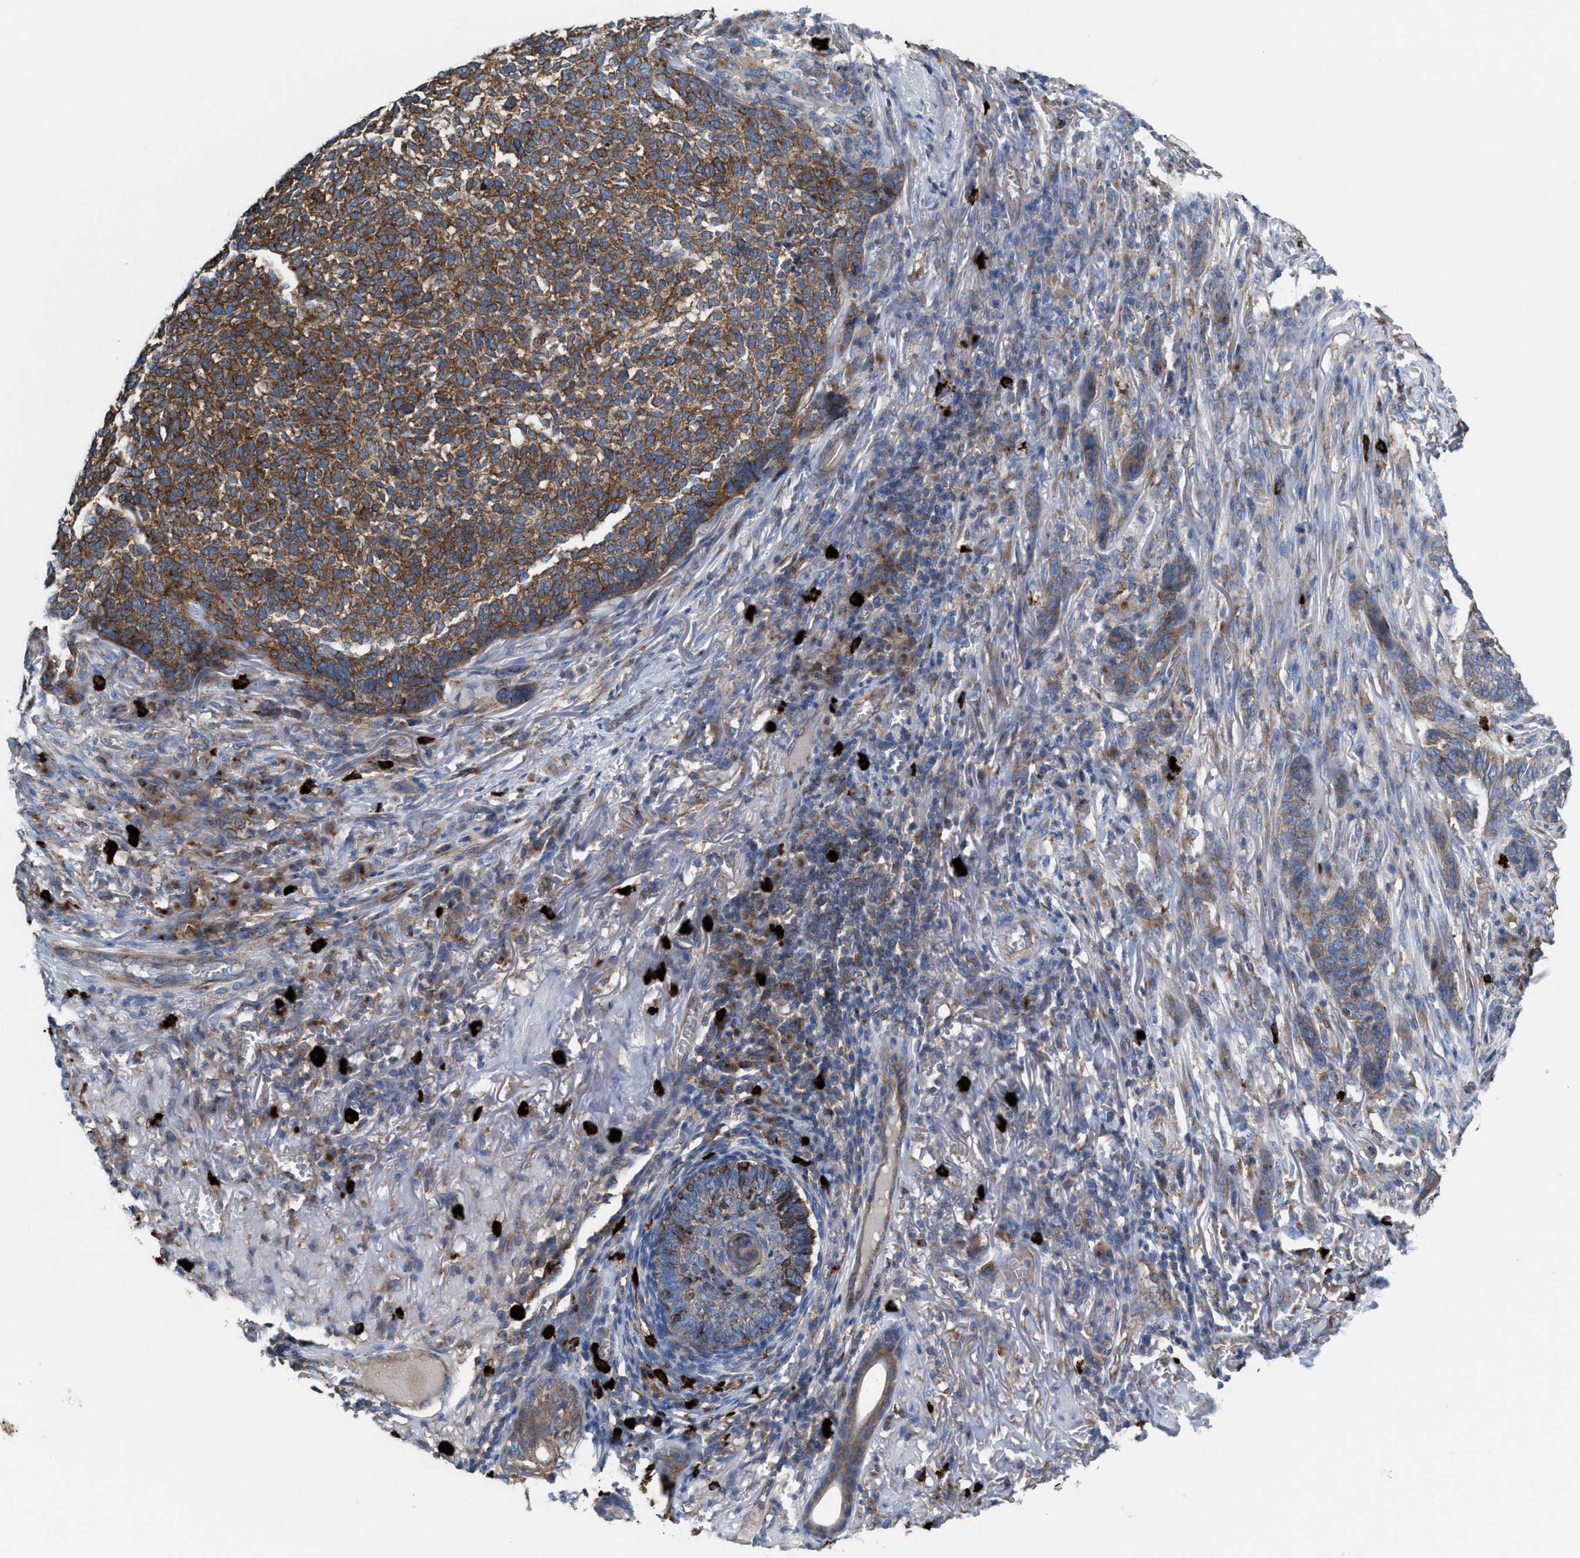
{"staining": {"intensity": "moderate", "quantity": ">75%", "location": "cytoplasmic/membranous"}, "tissue": "skin cancer", "cell_type": "Tumor cells", "image_type": "cancer", "snomed": [{"axis": "morphology", "description": "Basal cell carcinoma"}, {"axis": "topography", "description": "Skin"}], "caption": "Skin cancer stained with immunohistochemistry (IHC) demonstrates moderate cytoplasmic/membranous expression in approximately >75% of tumor cells.", "gene": "NYAP1", "patient": {"sex": "male", "age": 85}}